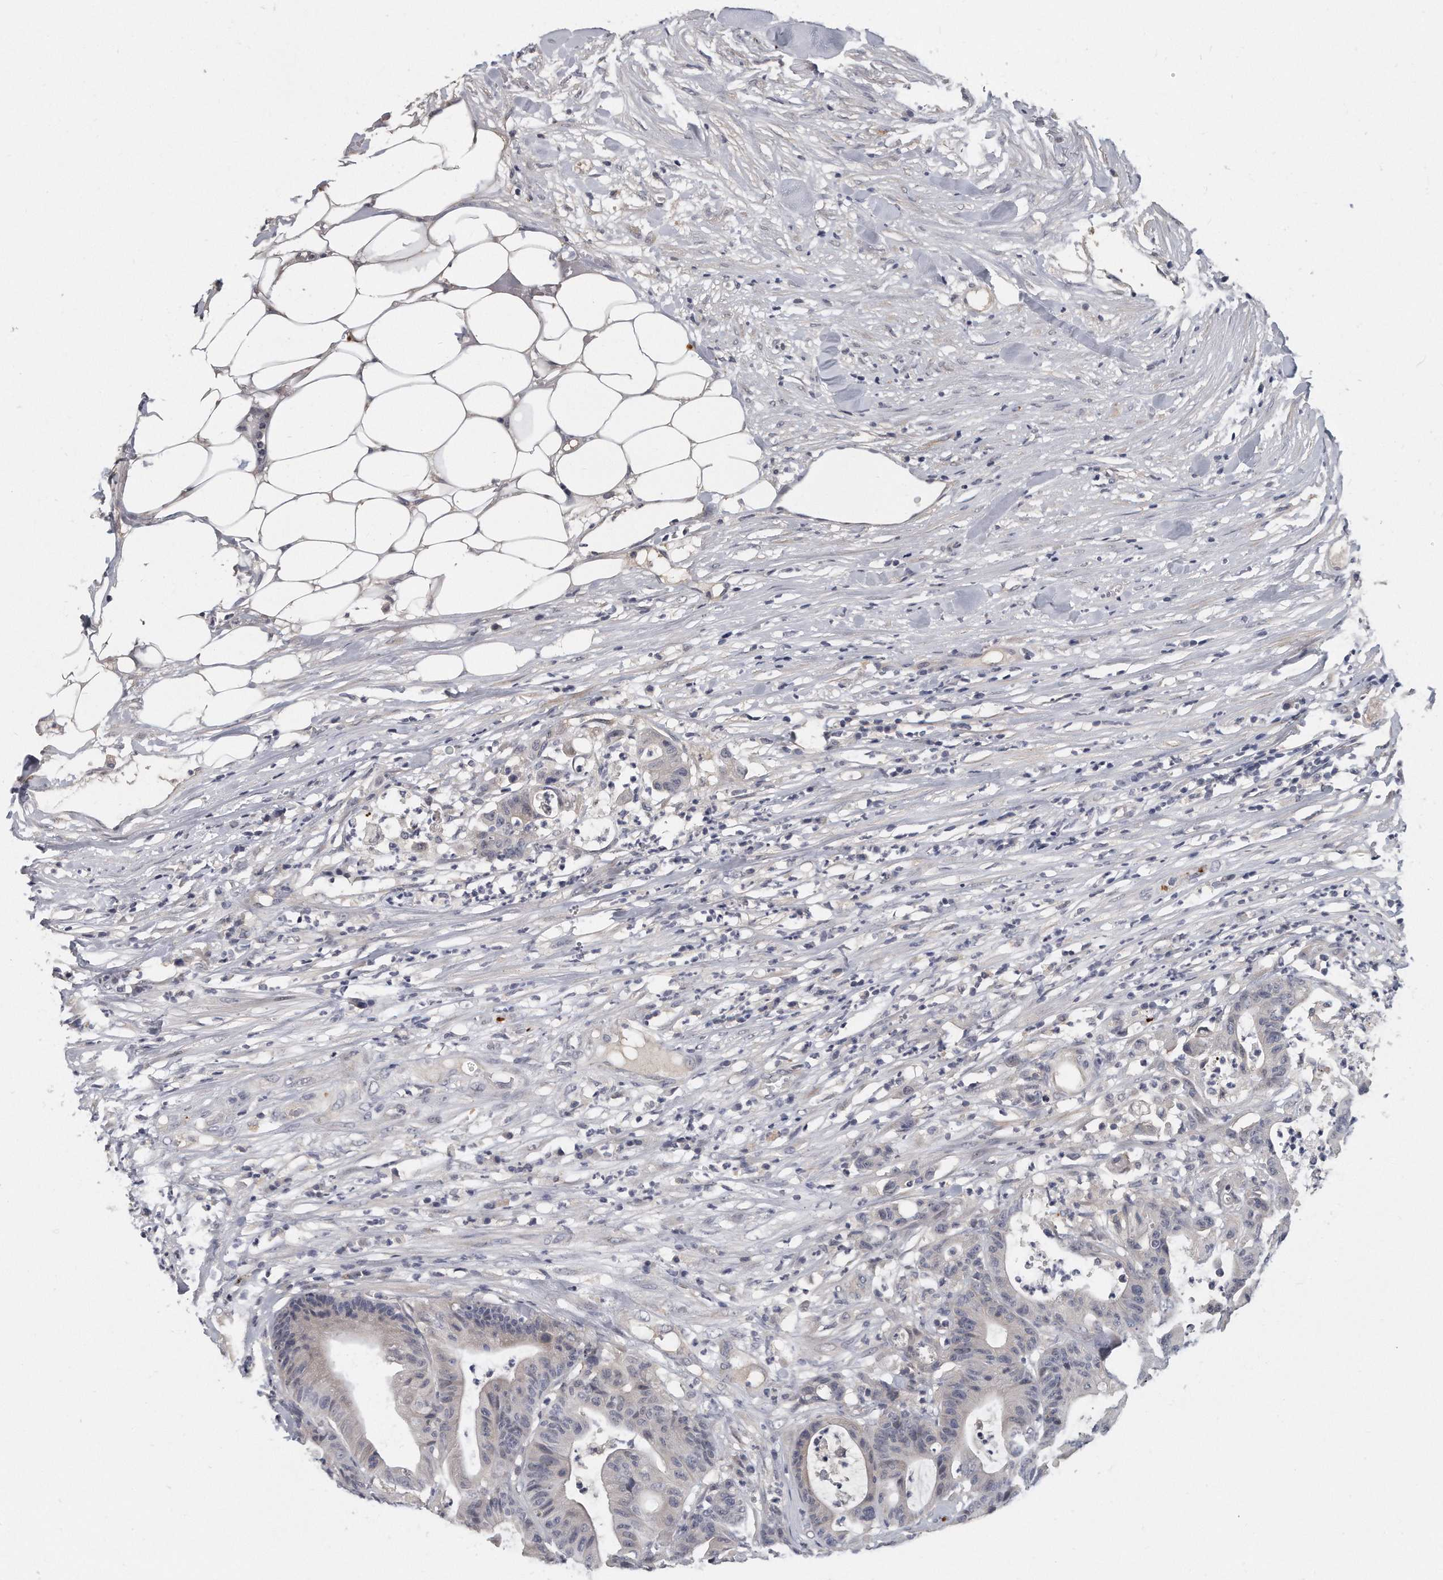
{"staining": {"intensity": "negative", "quantity": "none", "location": "none"}, "tissue": "colorectal cancer", "cell_type": "Tumor cells", "image_type": "cancer", "snomed": [{"axis": "morphology", "description": "Adenocarcinoma, NOS"}, {"axis": "topography", "description": "Colon"}], "caption": "A photomicrograph of colorectal cancer stained for a protein displays no brown staining in tumor cells. (DAB (3,3'-diaminobenzidine) IHC, high magnification).", "gene": "KLHL7", "patient": {"sex": "female", "age": 84}}